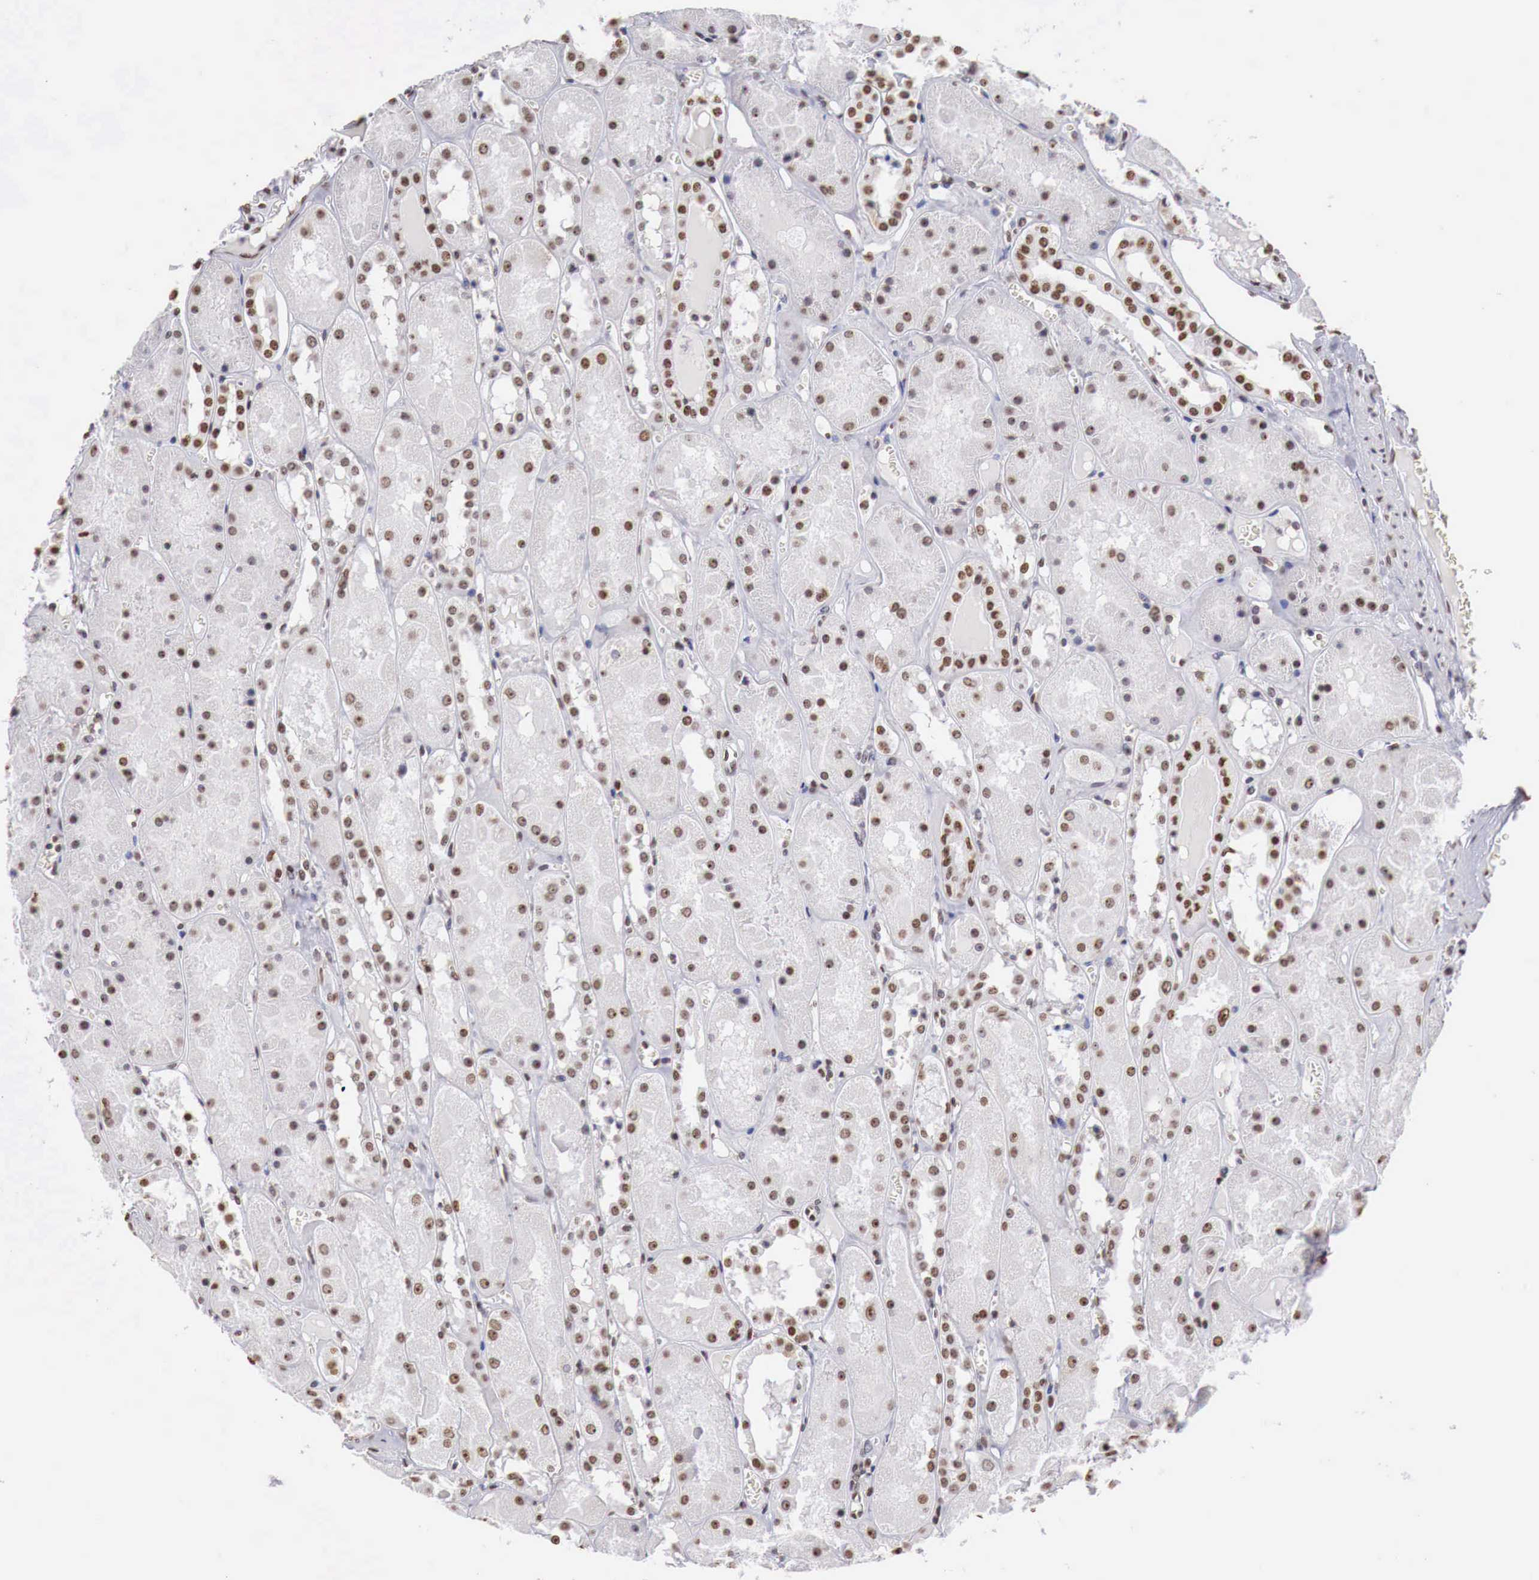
{"staining": {"intensity": "strong", "quantity": ">75%", "location": "nuclear"}, "tissue": "kidney", "cell_type": "Cells in glomeruli", "image_type": "normal", "snomed": [{"axis": "morphology", "description": "Normal tissue, NOS"}, {"axis": "topography", "description": "Kidney"}], "caption": "A high amount of strong nuclear expression is identified in about >75% of cells in glomeruli in unremarkable kidney.", "gene": "DKC1", "patient": {"sex": "male", "age": 36}}